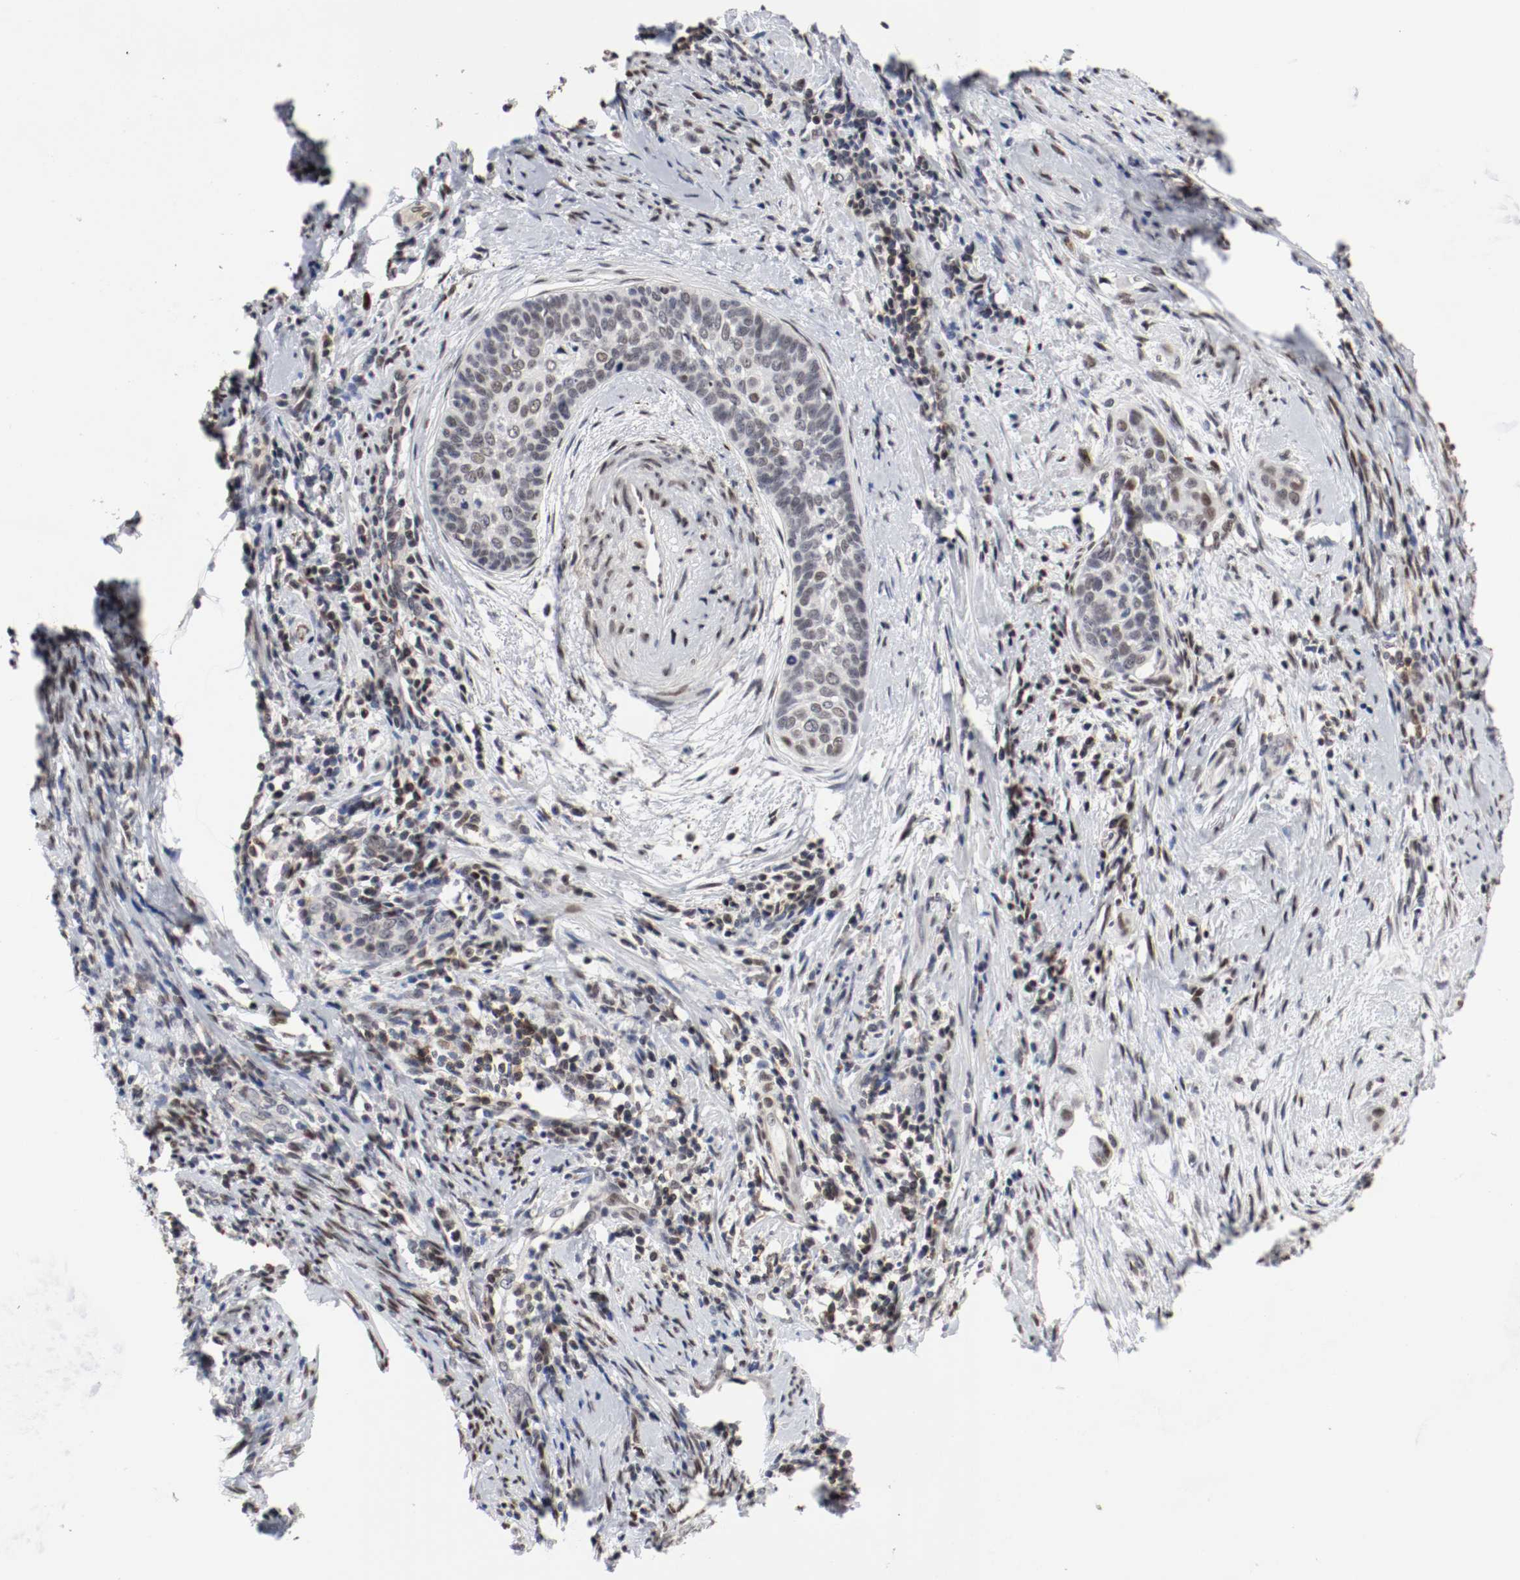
{"staining": {"intensity": "negative", "quantity": "none", "location": "none"}, "tissue": "cervical cancer", "cell_type": "Tumor cells", "image_type": "cancer", "snomed": [{"axis": "morphology", "description": "Squamous cell carcinoma, NOS"}, {"axis": "topography", "description": "Cervix"}], "caption": "Immunohistochemistry image of cervical squamous cell carcinoma stained for a protein (brown), which exhibits no positivity in tumor cells. Nuclei are stained in blue.", "gene": "JUND", "patient": {"sex": "female", "age": 33}}